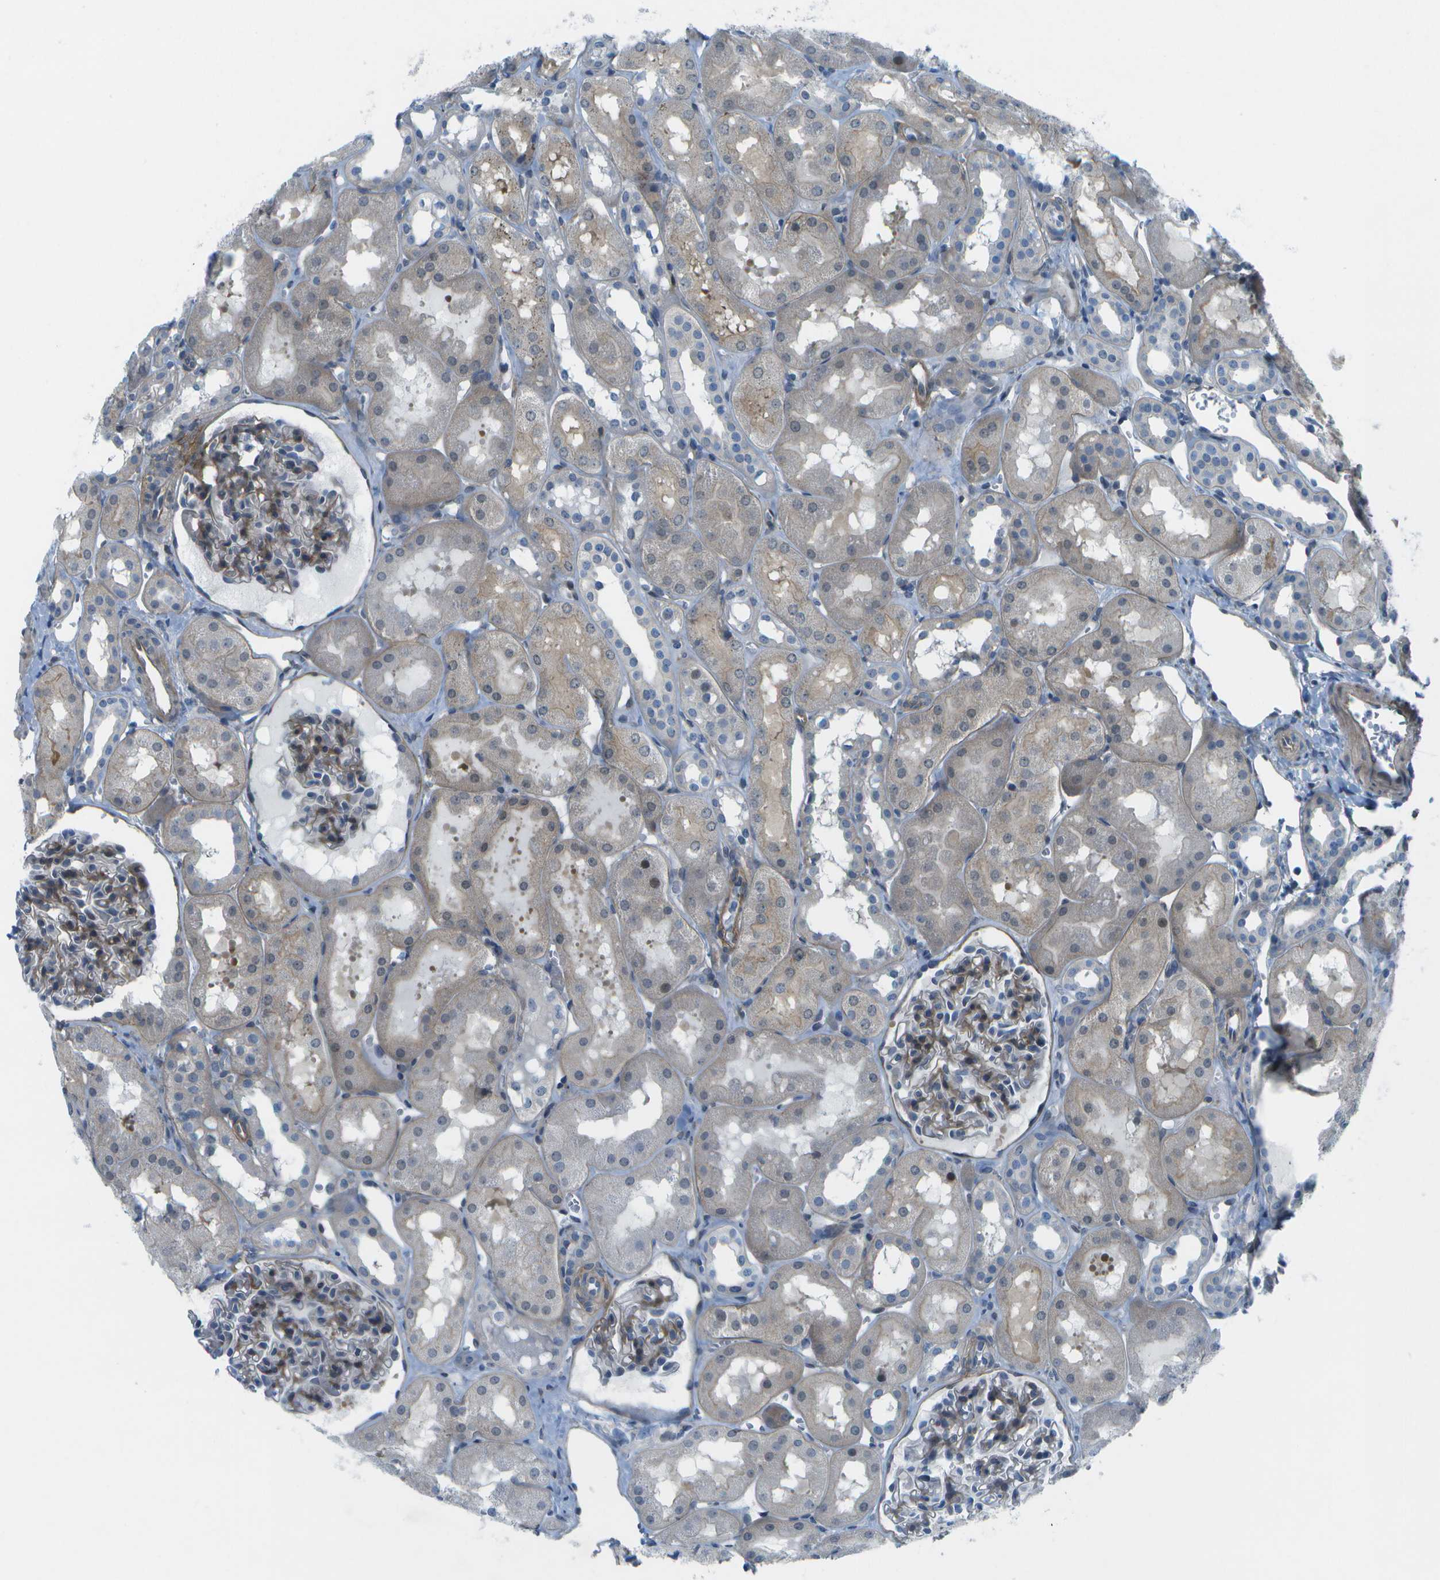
{"staining": {"intensity": "moderate", "quantity": "25%-75%", "location": "cytoplasmic/membranous"}, "tissue": "kidney", "cell_type": "Cells in glomeruli", "image_type": "normal", "snomed": [{"axis": "morphology", "description": "Normal tissue, NOS"}, {"axis": "topography", "description": "Kidney"}, {"axis": "topography", "description": "Urinary bladder"}], "caption": "Immunohistochemistry (IHC) (DAB) staining of normal kidney demonstrates moderate cytoplasmic/membranous protein staining in approximately 25%-75% of cells in glomeruli.", "gene": "SORBS3", "patient": {"sex": "male", "age": 16}}